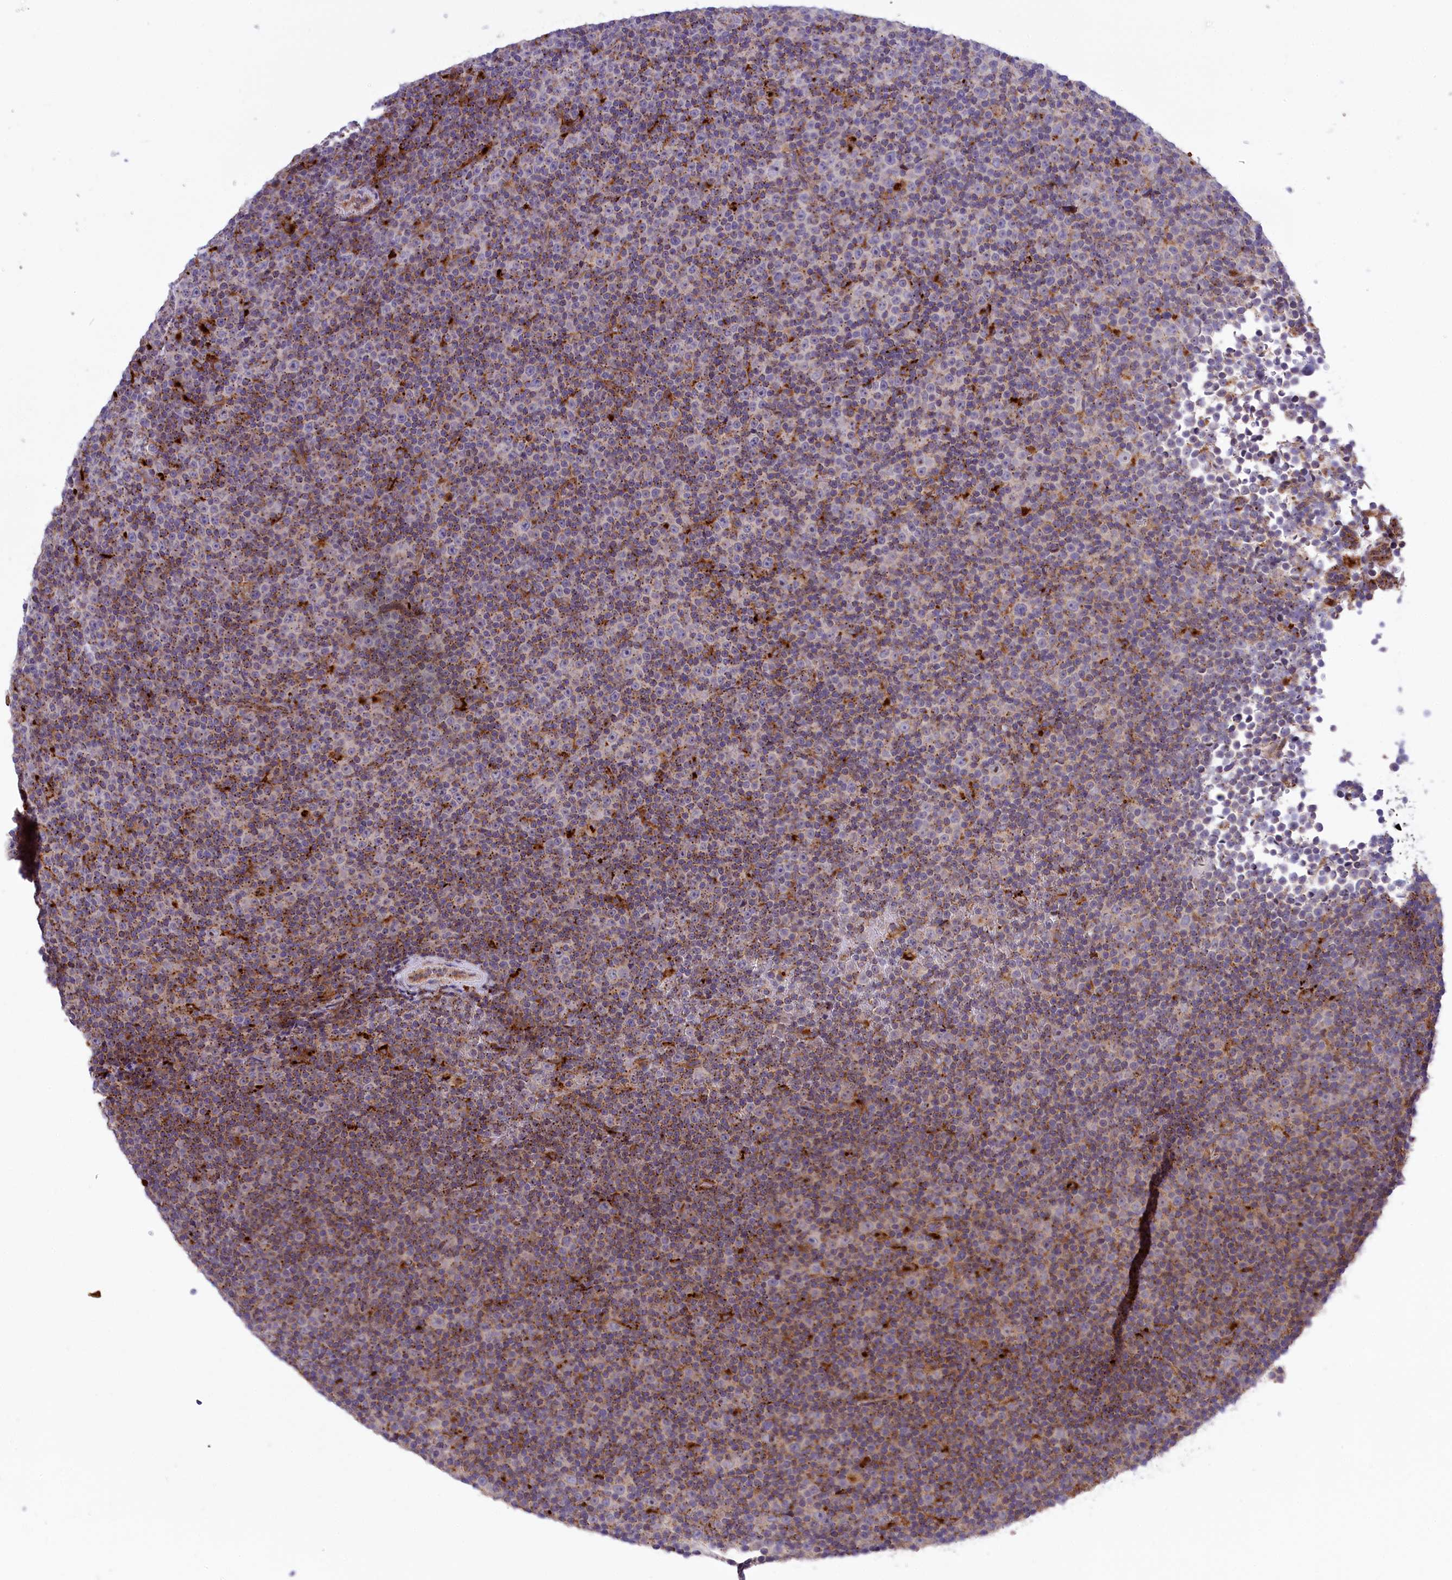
{"staining": {"intensity": "moderate", "quantity": "25%-75%", "location": "cytoplasmic/membranous"}, "tissue": "lymphoma", "cell_type": "Tumor cells", "image_type": "cancer", "snomed": [{"axis": "morphology", "description": "Malignant lymphoma, non-Hodgkin's type, Low grade"}, {"axis": "topography", "description": "Lymph node"}], "caption": "Brown immunohistochemical staining in malignant lymphoma, non-Hodgkin's type (low-grade) shows moderate cytoplasmic/membranous positivity in approximately 25%-75% of tumor cells.", "gene": "MAN2B1", "patient": {"sex": "female", "age": 67}}